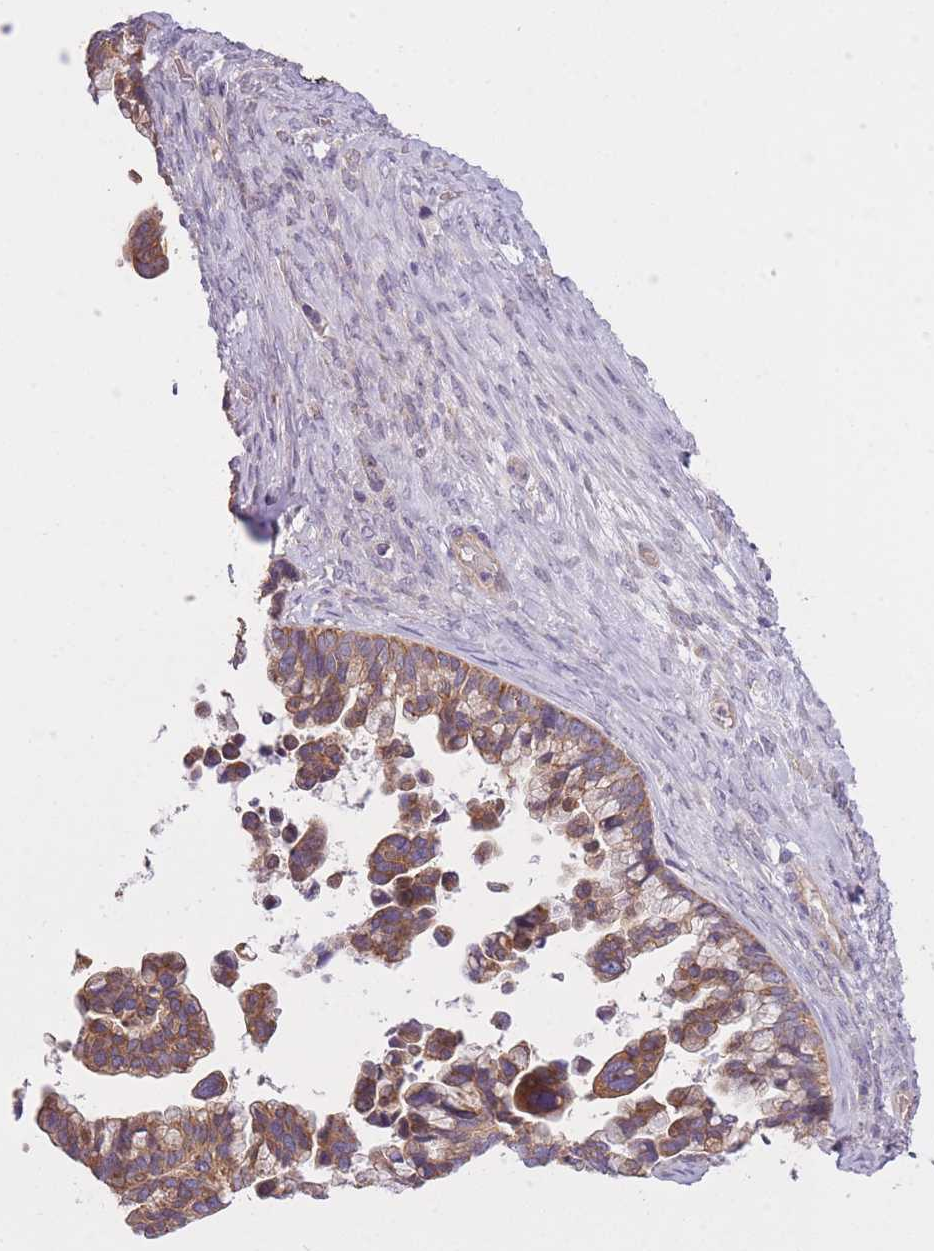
{"staining": {"intensity": "moderate", "quantity": ">75%", "location": "cytoplasmic/membranous"}, "tissue": "ovarian cancer", "cell_type": "Tumor cells", "image_type": "cancer", "snomed": [{"axis": "morphology", "description": "Cystadenocarcinoma, serous, NOS"}, {"axis": "topography", "description": "Ovary"}], "caption": "High-power microscopy captured an immunohistochemistry image of ovarian cancer, revealing moderate cytoplasmic/membranous expression in approximately >75% of tumor cells. The staining was performed using DAB (3,3'-diaminobenzidine), with brown indicating positive protein expression. Nuclei are stained blue with hematoxylin.", "gene": "REV1", "patient": {"sex": "female", "age": 56}}